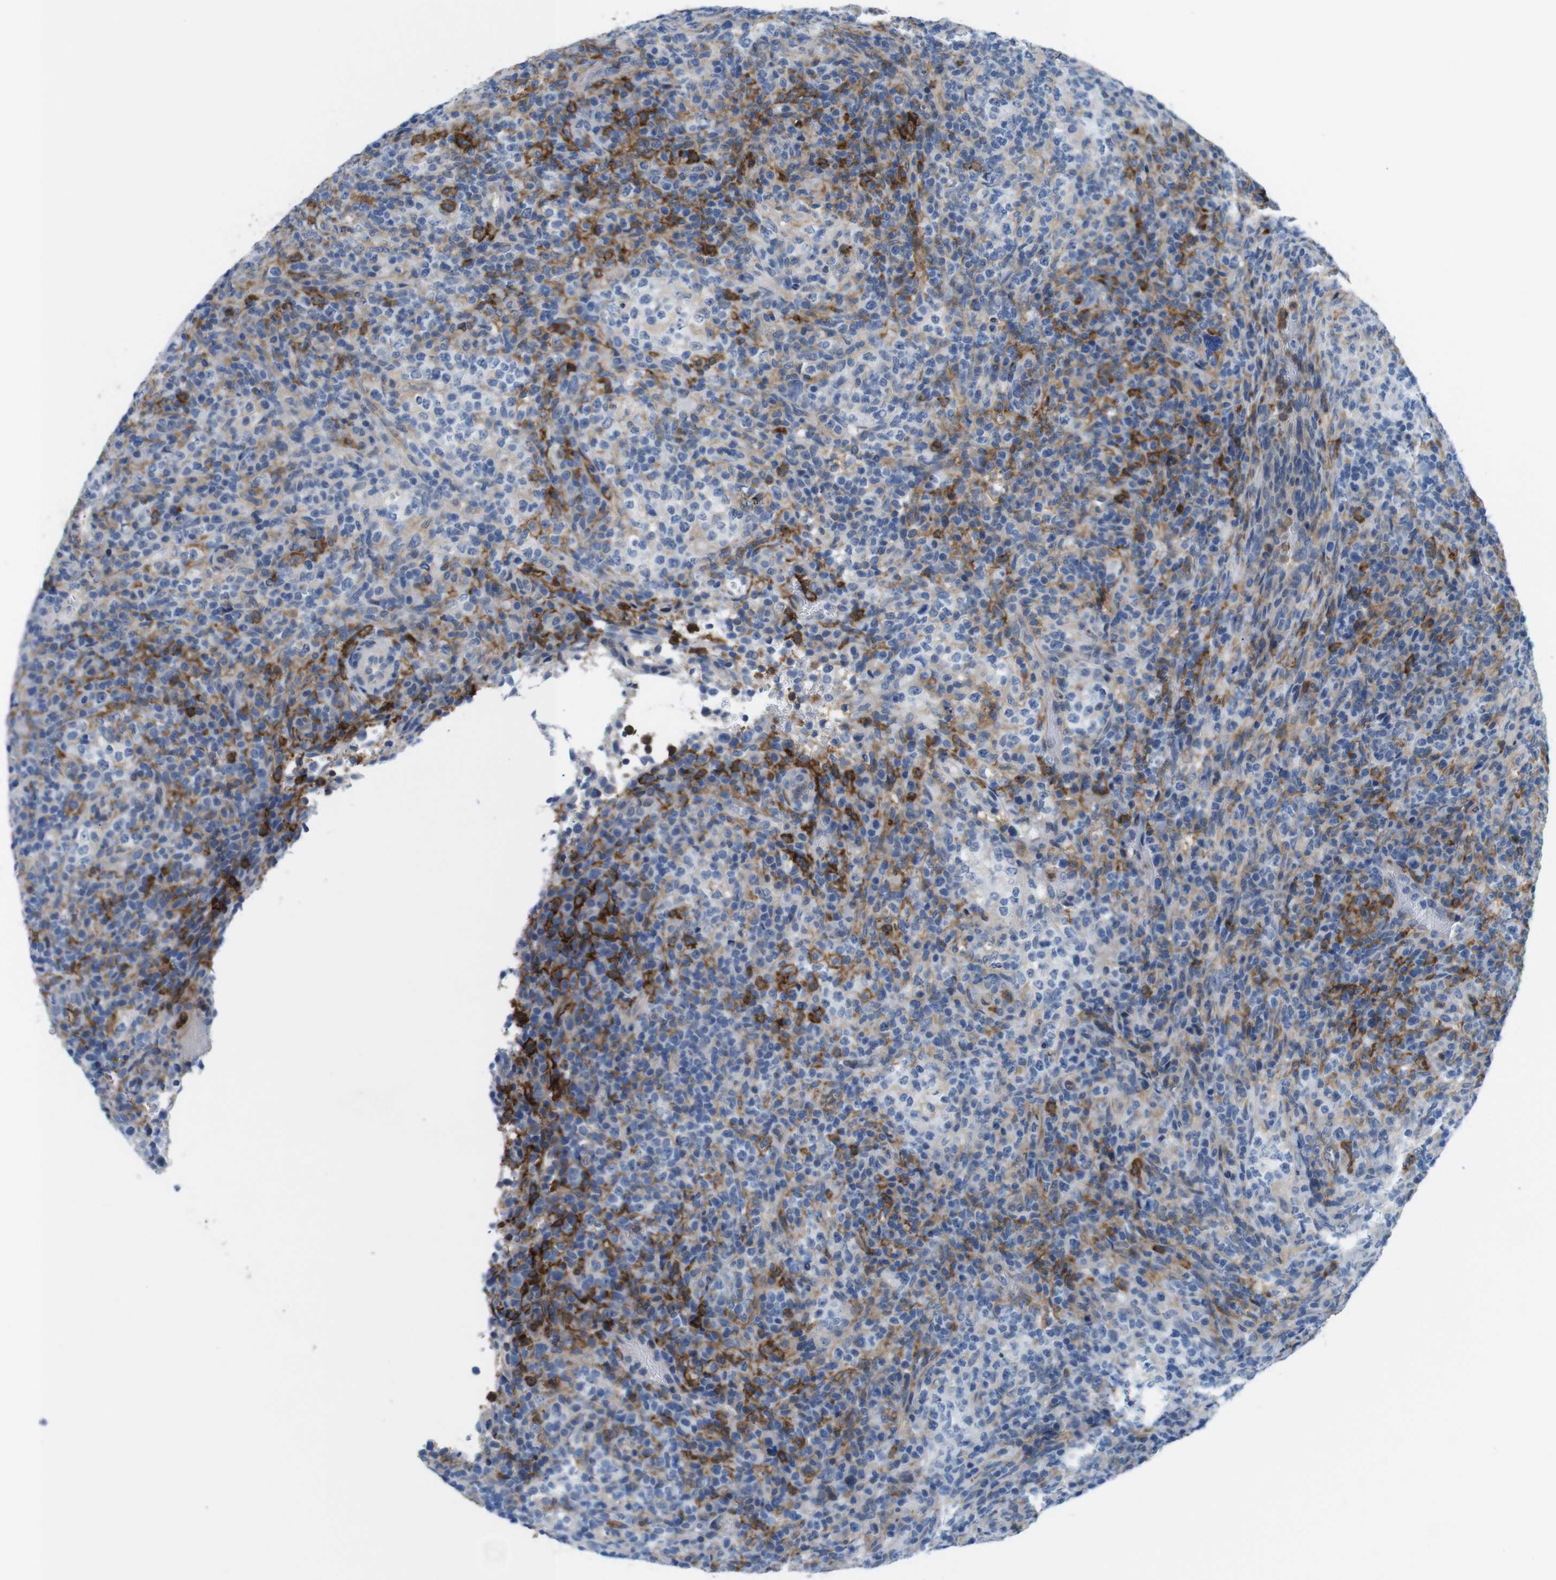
{"staining": {"intensity": "moderate", "quantity": "<25%", "location": "cytoplasmic/membranous,nuclear"}, "tissue": "lymphoma", "cell_type": "Tumor cells", "image_type": "cancer", "snomed": [{"axis": "morphology", "description": "Malignant lymphoma, non-Hodgkin's type, High grade"}, {"axis": "topography", "description": "Lymph node"}], "caption": "Malignant lymphoma, non-Hodgkin's type (high-grade) stained with a protein marker displays moderate staining in tumor cells.", "gene": "CD300C", "patient": {"sex": "female", "age": 76}}